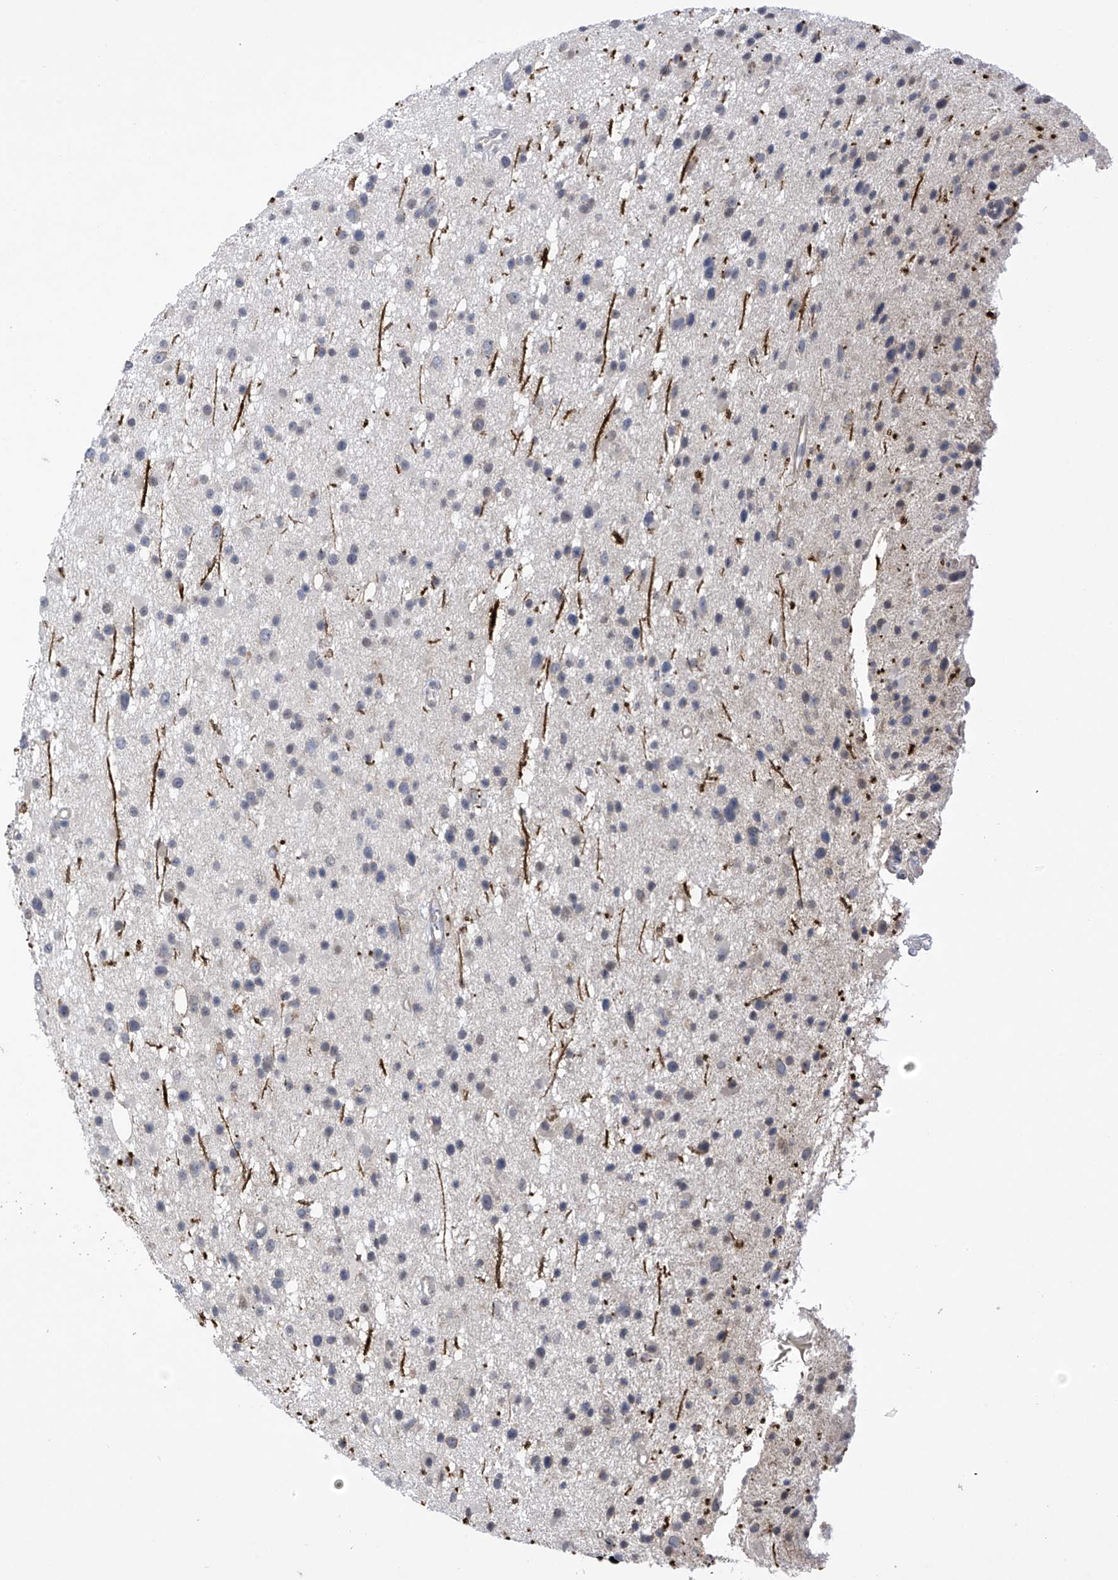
{"staining": {"intensity": "negative", "quantity": "none", "location": "none"}, "tissue": "glioma", "cell_type": "Tumor cells", "image_type": "cancer", "snomed": [{"axis": "morphology", "description": "Glioma, malignant, Low grade"}, {"axis": "topography", "description": "Cerebral cortex"}], "caption": "Immunohistochemical staining of human glioma shows no significant positivity in tumor cells.", "gene": "SLCO4A1", "patient": {"sex": "female", "age": 39}}